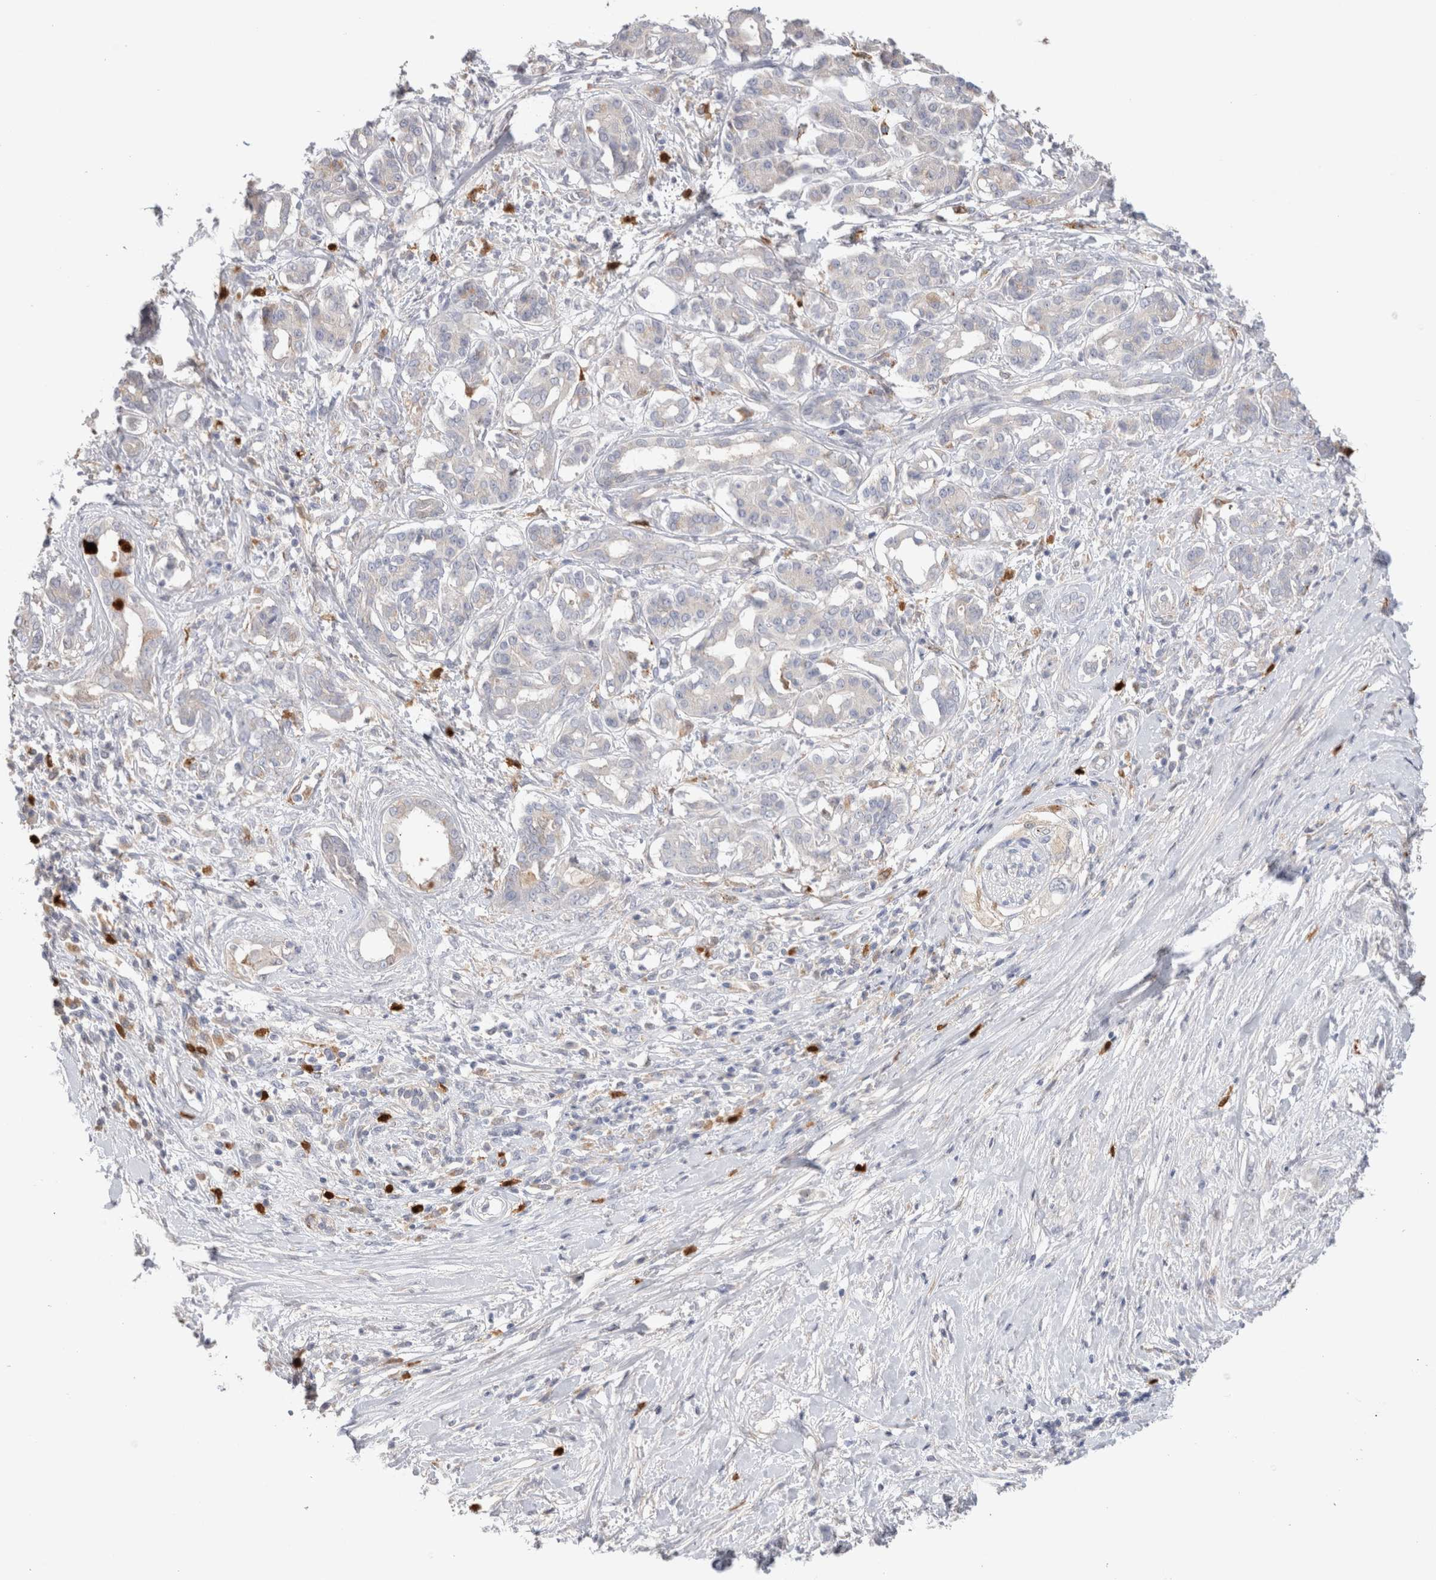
{"staining": {"intensity": "negative", "quantity": "none", "location": "none"}, "tissue": "pancreatic cancer", "cell_type": "Tumor cells", "image_type": "cancer", "snomed": [{"axis": "morphology", "description": "Adenocarcinoma, NOS"}, {"axis": "topography", "description": "Pancreas"}], "caption": "Adenocarcinoma (pancreatic) was stained to show a protein in brown. There is no significant expression in tumor cells.", "gene": "HPGDS", "patient": {"sex": "female", "age": 56}}